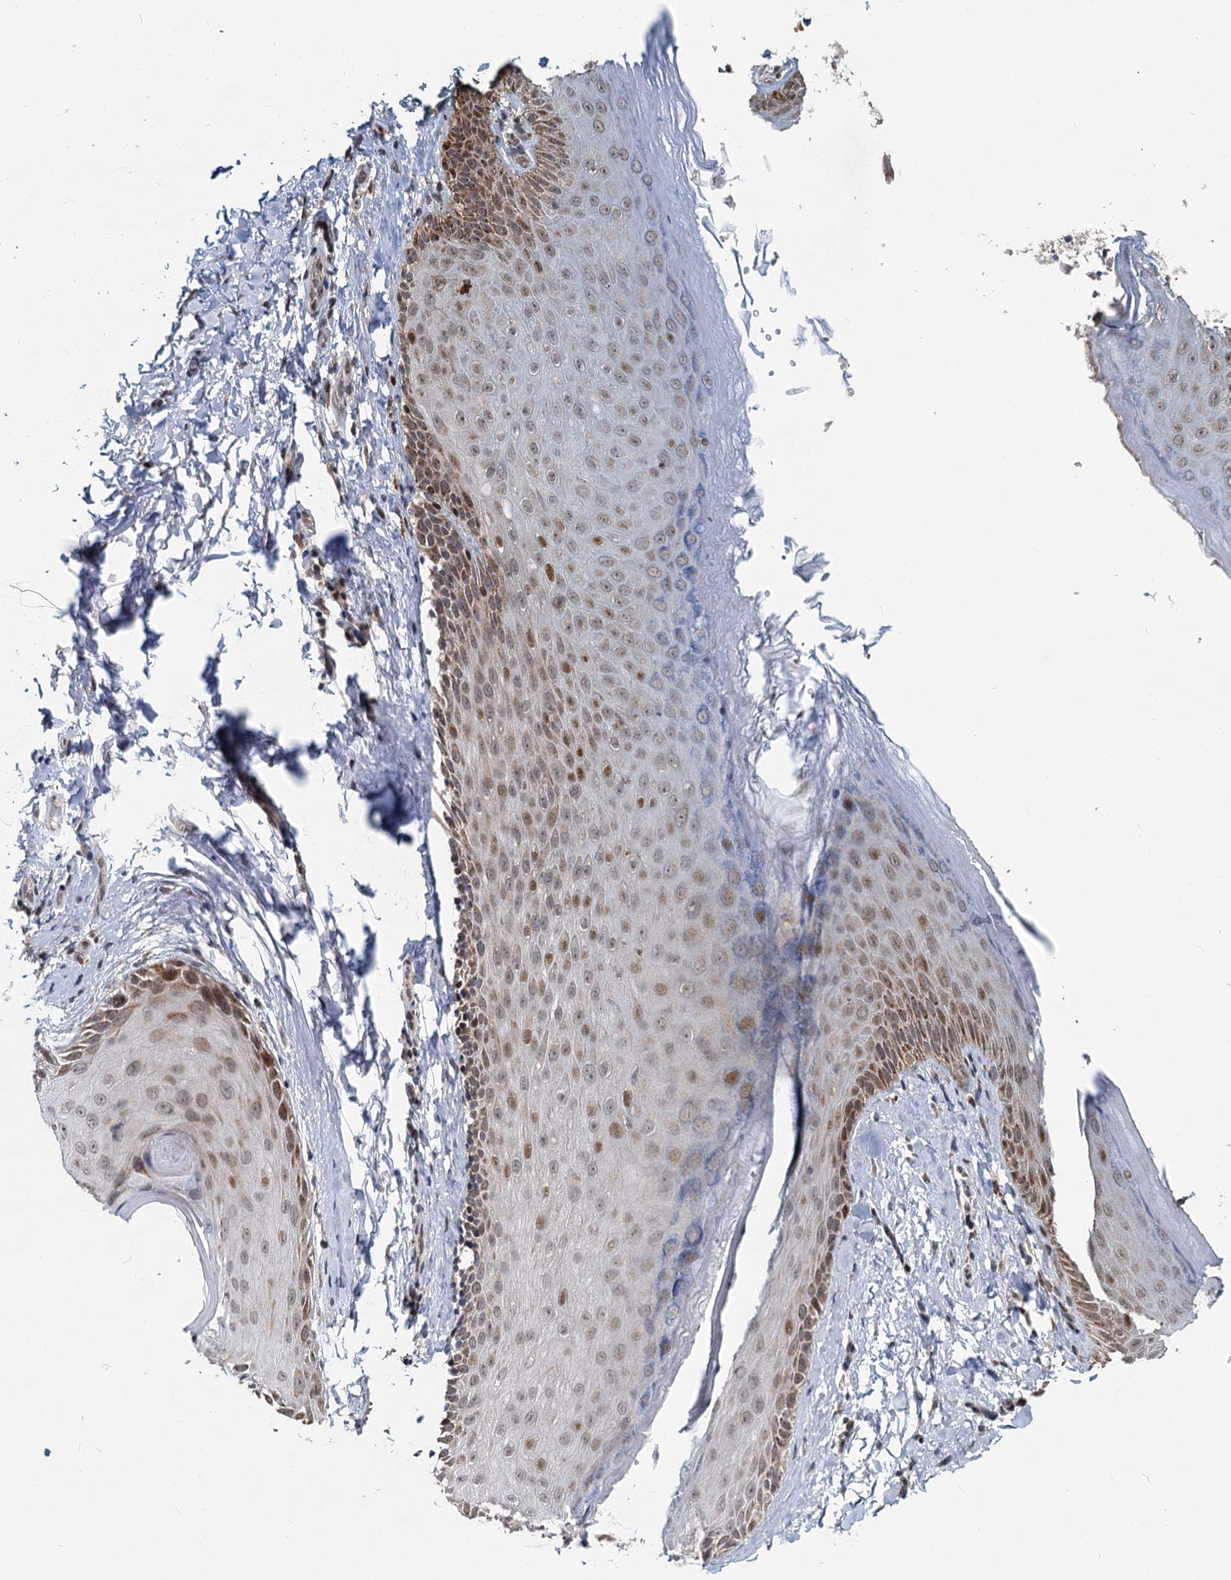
{"staining": {"intensity": "moderate", "quantity": "25%-75%", "location": "cytoplasmic/membranous,nuclear"}, "tissue": "skin", "cell_type": "Epidermal cells", "image_type": "normal", "snomed": [{"axis": "morphology", "description": "Normal tissue, NOS"}, {"axis": "topography", "description": "Anal"}], "caption": "A high-resolution image shows immunohistochemistry staining of normal skin, which reveals moderate cytoplasmic/membranous,nuclear expression in approximately 25%-75% of epidermal cells. Using DAB (brown) and hematoxylin (blue) stains, captured at high magnification using brightfield microscopy.", "gene": "RITA1", "patient": {"sex": "male", "age": 44}}